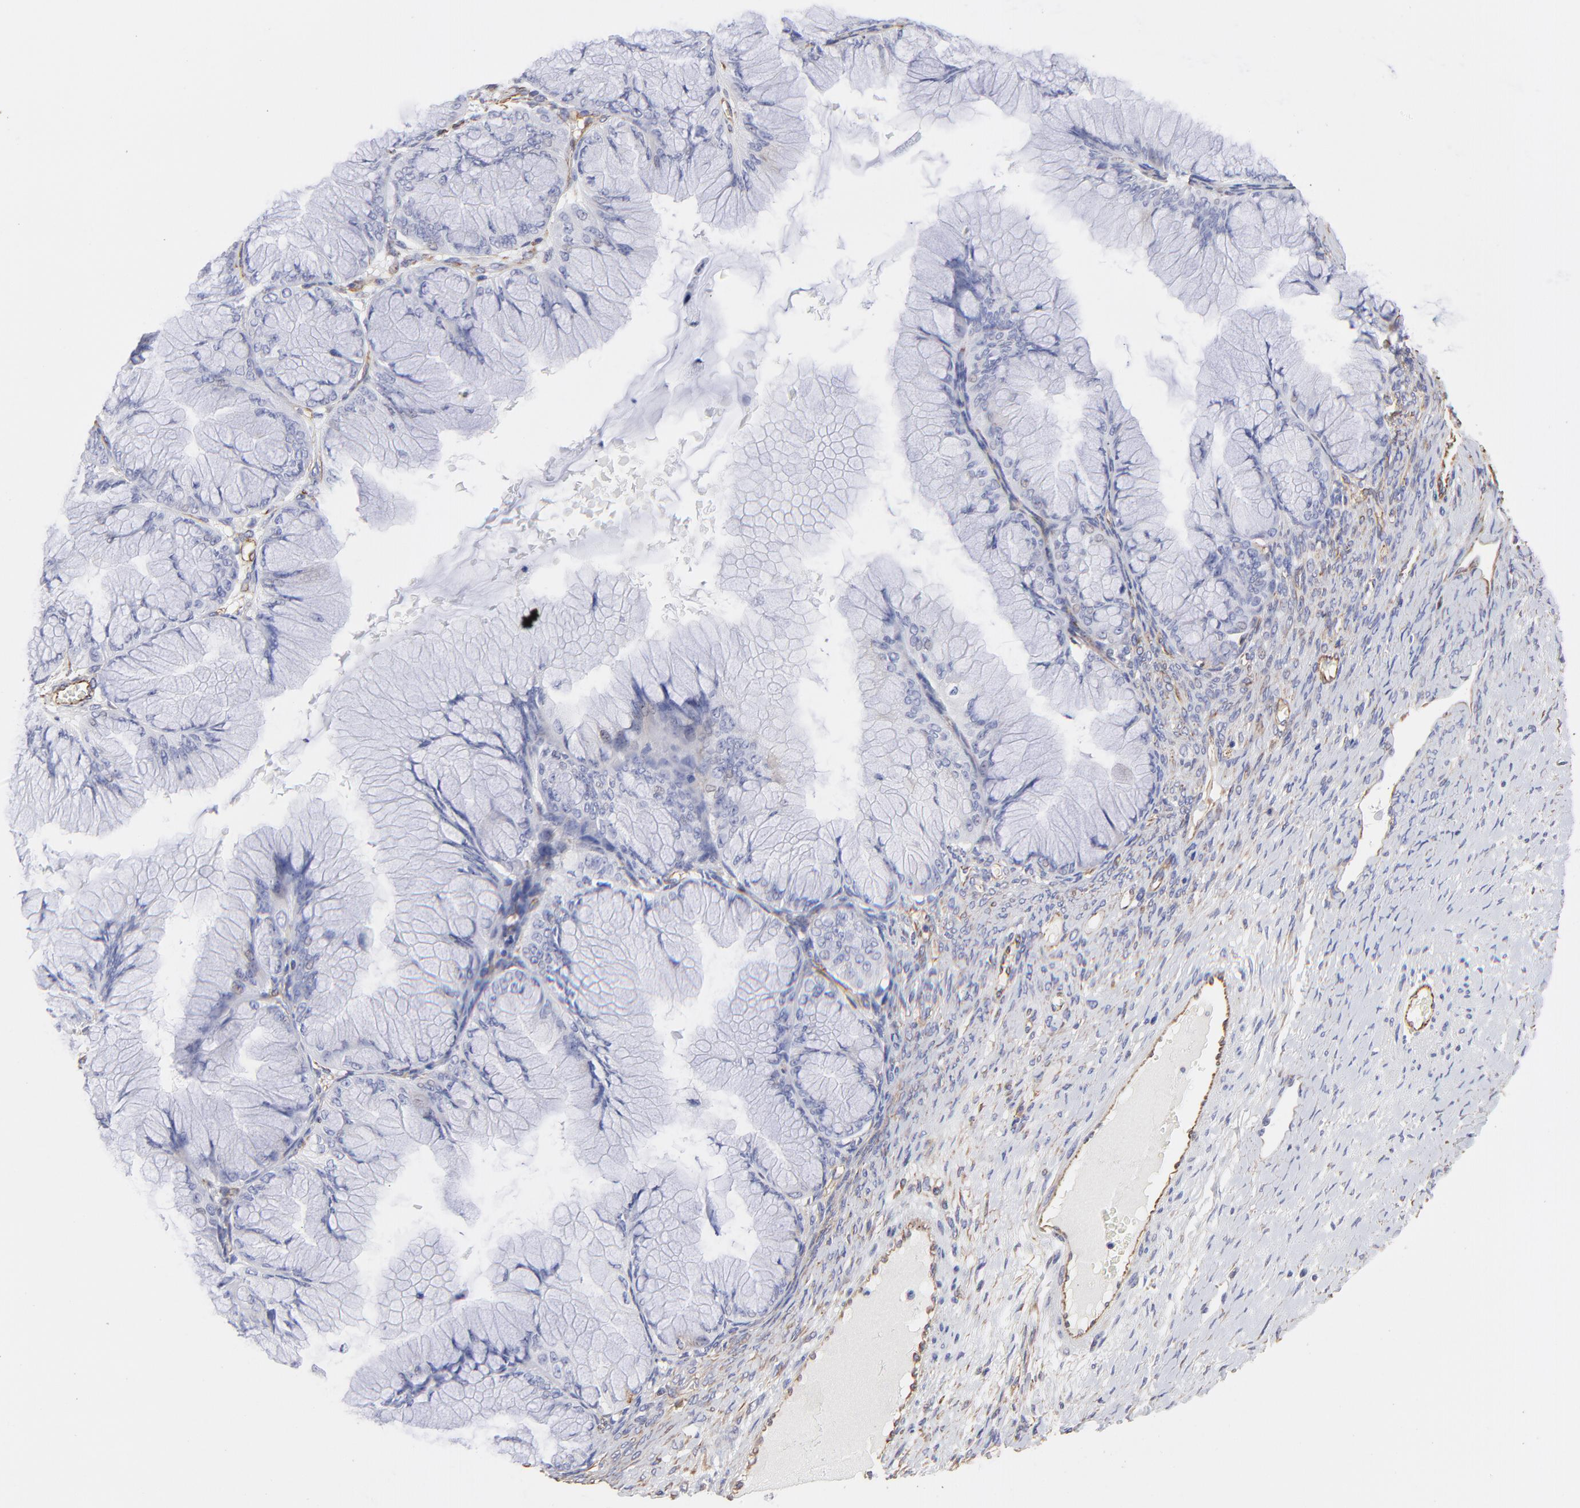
{"staining": {"intensity": "negative", "quantity": "none", "location": "none"}, "tissue": "ovarian cancer", "cell_type": "Tumor cells", "image_type": "cancer", "snomed": [{"axis": "morphology", "description": "Cystadenocarcinoma, mucinous, NOS"}, {"axis": "topography", "description": "Ovary"}], "caption": "The image reveals no staining of tumor cells in ovarian cancer.", "gene": "COX8C", "patient": {"sex": "female", "age": 63}}